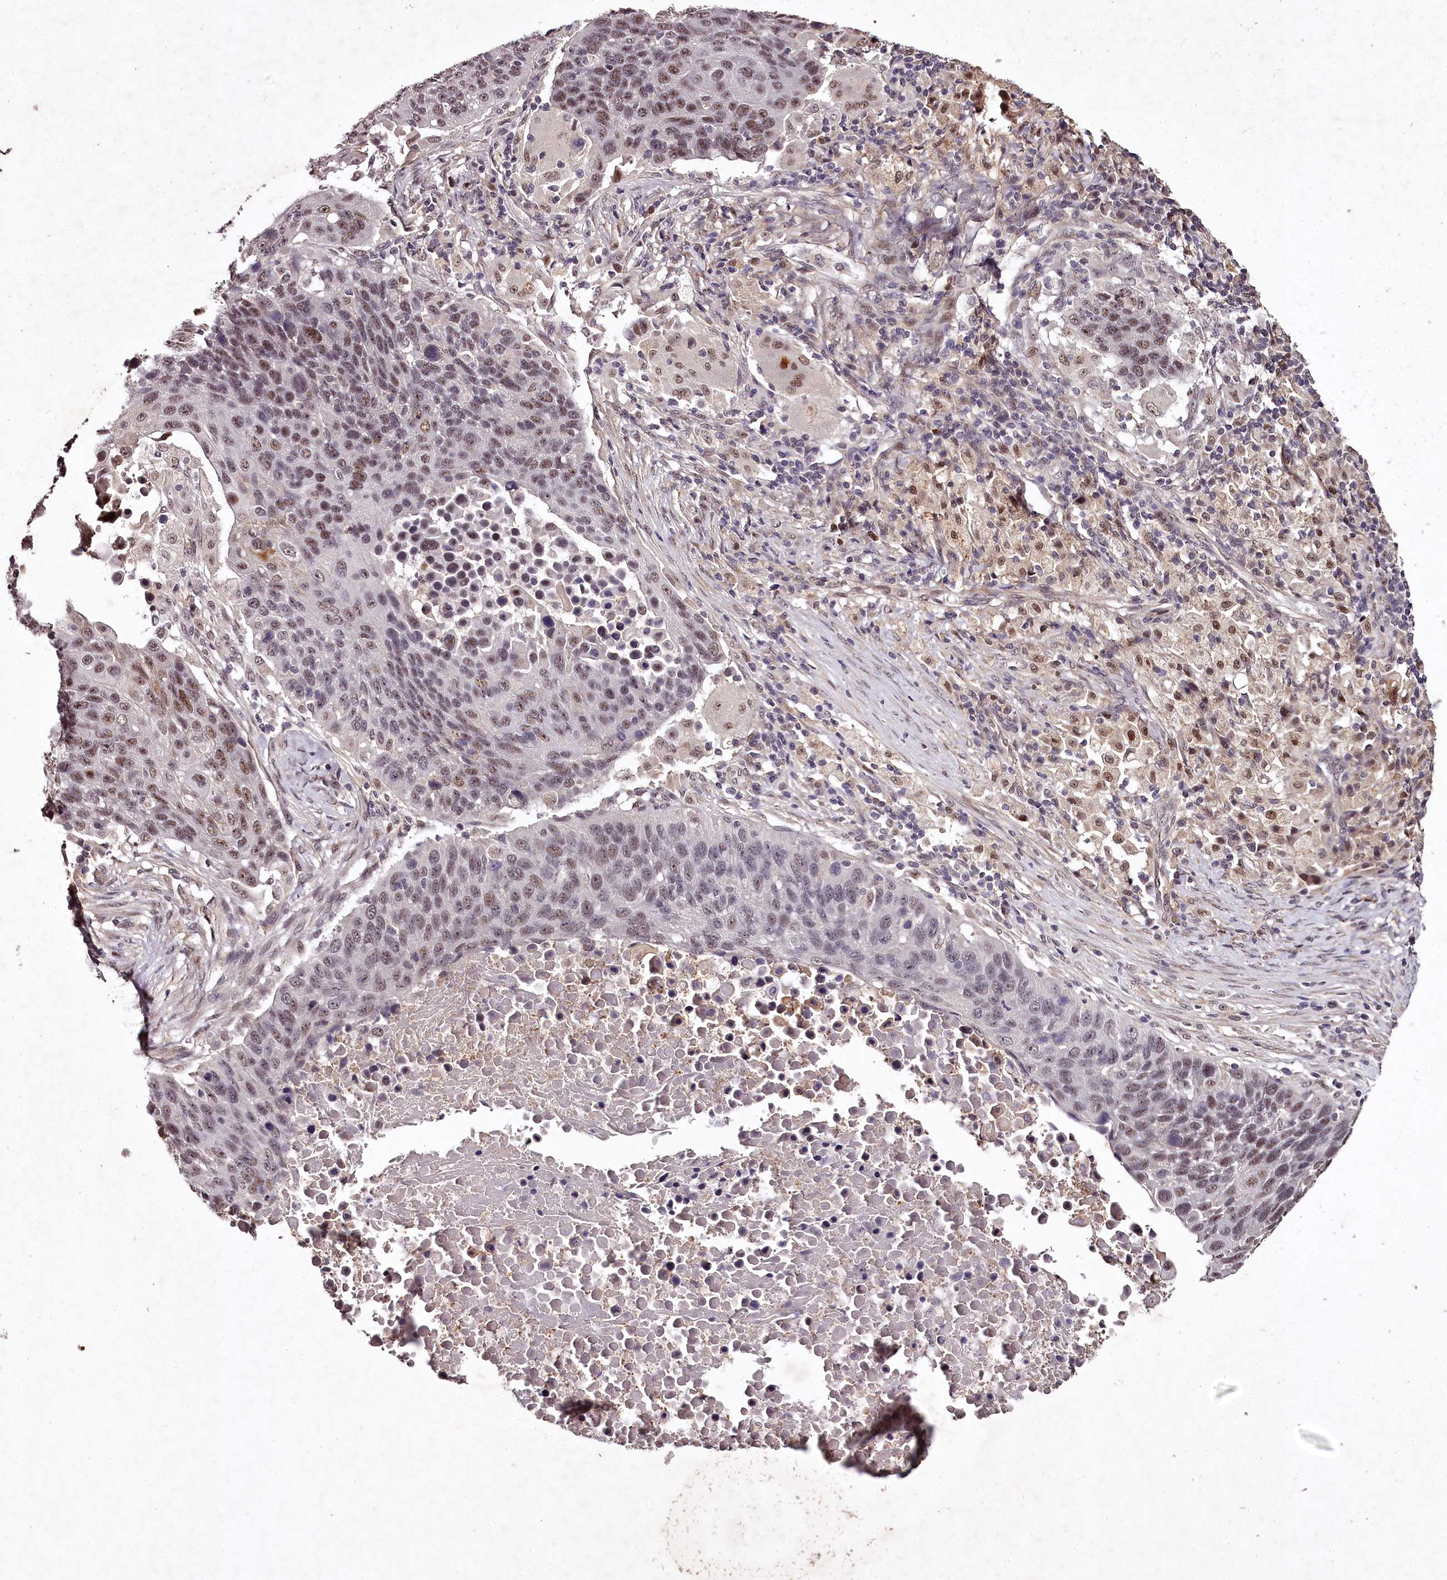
{"staining": {"intensity": "moderate", "quantity": "25%-75%", "location": "nuclear"}, "tissue": "lung cancer", "cell_type": "Tumor cells", "image_type": "cancer", "snomed": [{"axis": "morphology", "description": "Normal tissue, NOS"}, {"axis": "morphology", "description": "Squamous cell carcinoma, NOS"}, {"axis": "topography", "description": "Lymph node"}, {"axis": "topography", "description": "Lung"}], "caption": "Immunohistochemistry (IHC) of human lung squamous cell carcinoma exhibits medium levels of moderate nuclear positivity in about 25%-75% of tumor cells. Nuclei are stained in blue.", "gene": "MAML3", "patient": {"sex": "male", "age": 66}}